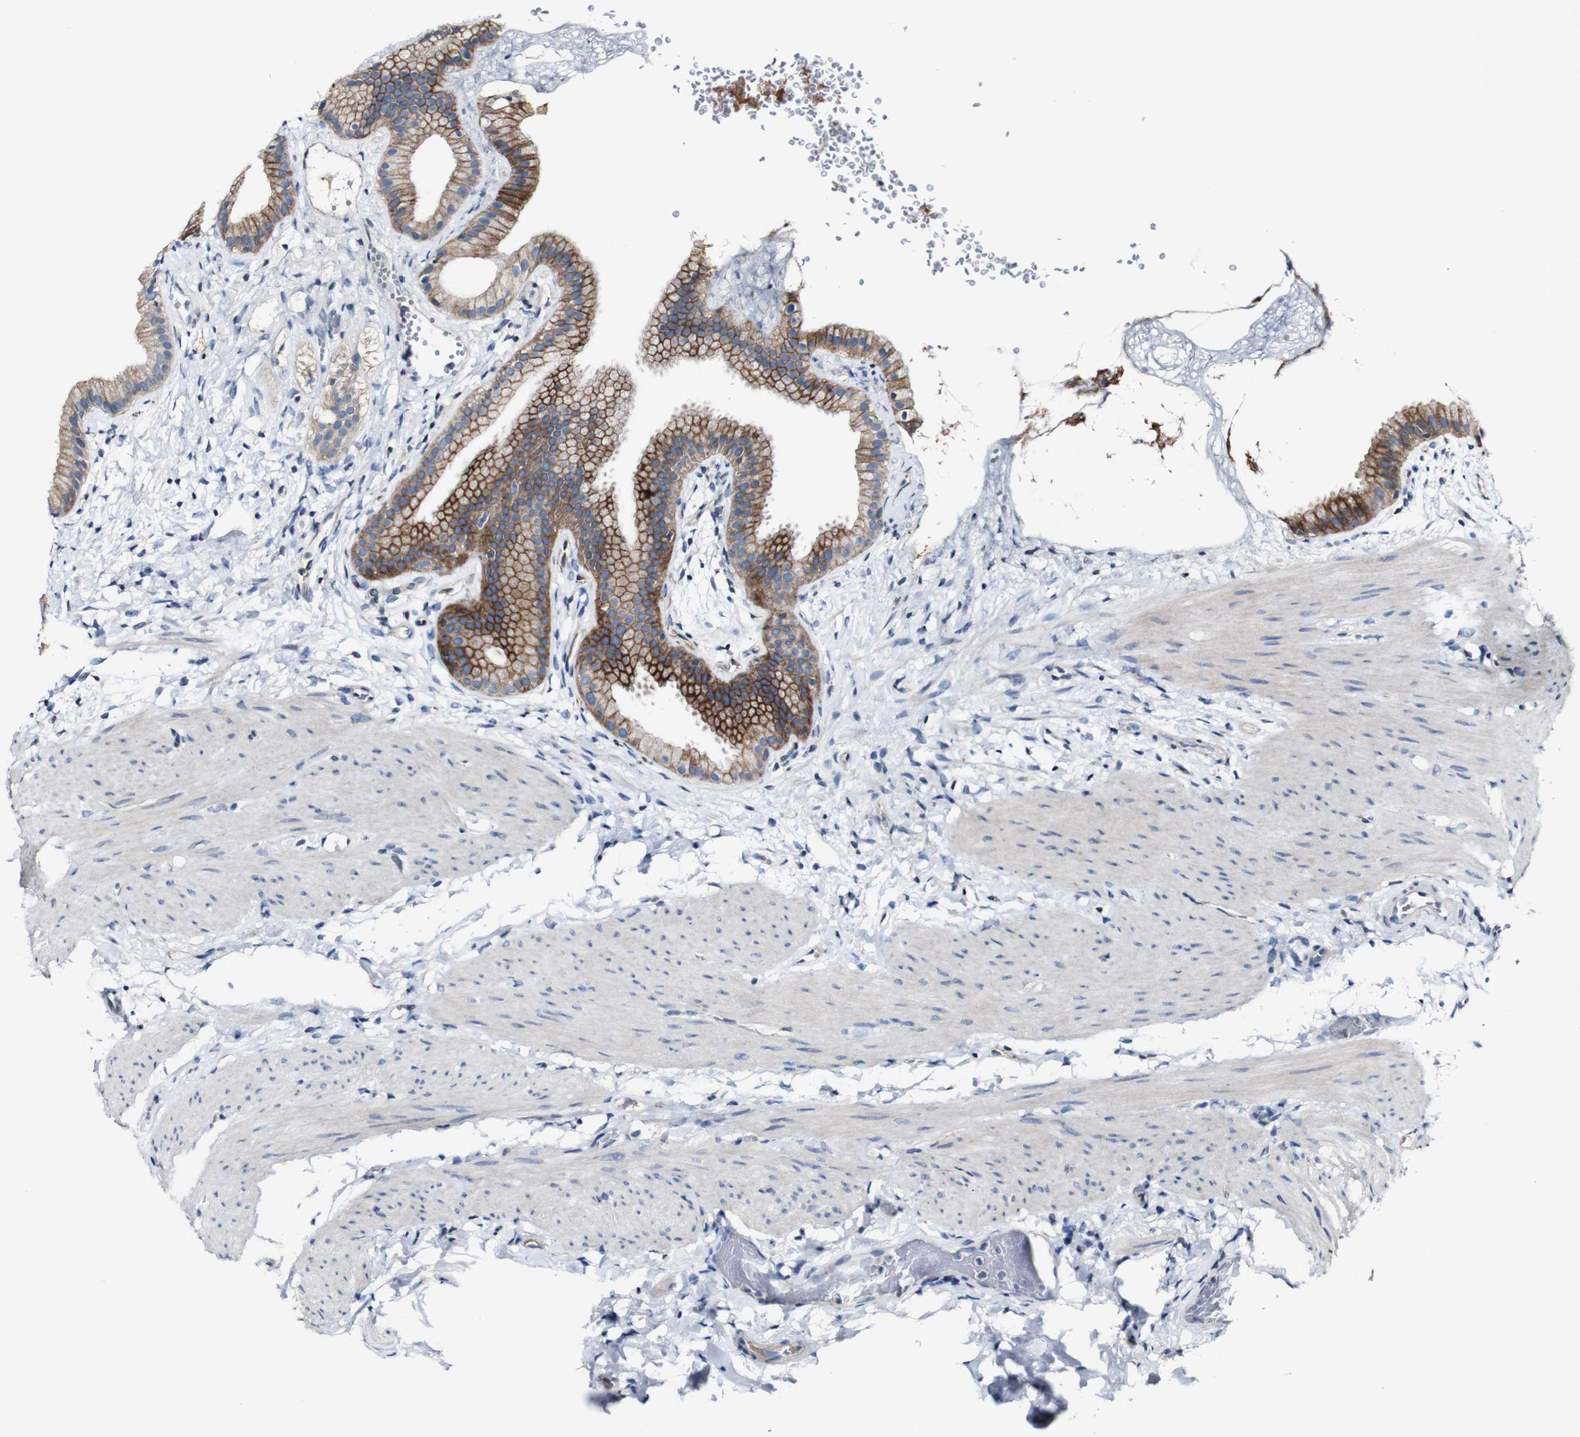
{"staining": {"intensity": "moderate", "quantity": ">75%", "location": "cytoplasmic/membranous"}, "tissue": "gallbladder", "cell_type": "Glandular cells", "image_type": "normal", "snomed": [{"axis": "morphology", "description": "Normal tissue, NOS"}, {"axis": "topography", "description": "Gallbladder"}], "caption": "Unremarkable gallbladder shows moderate cytoplasmic/membranous expression in about >75% of glandular cells, visualized by immunohistochemistry.", "gene": "GRAMD1A", "patient": {"sex": "female", "age": 64}}